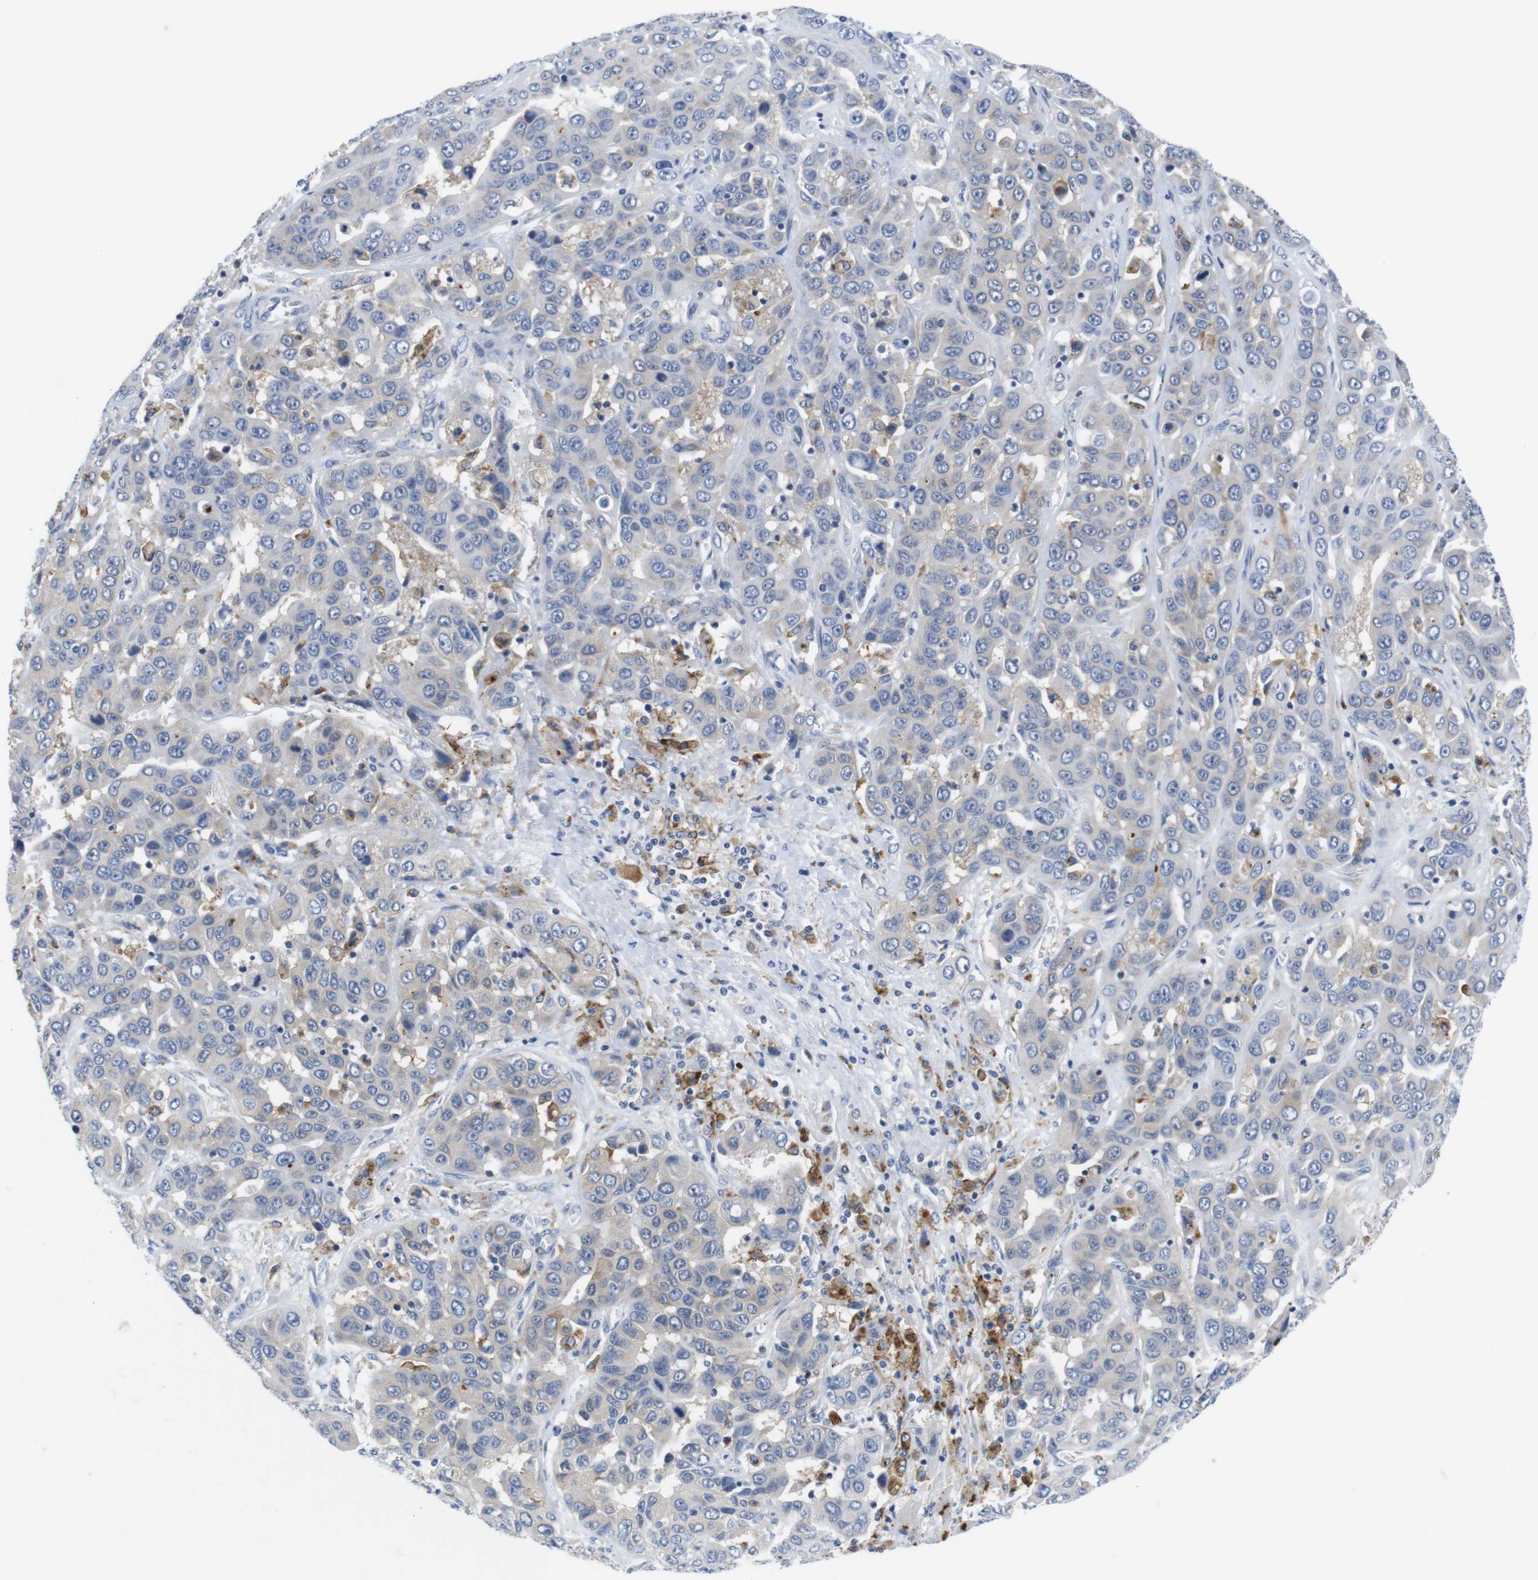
{"staining": {"intensity": "moderate", "quantity": "<25%", "location": "cytoplasmic/membranous"}, "tissue": "liver cancer", "cell_type": "Tumor cells", "image_type": "cancer", "snomed": [{"axis": "morphology", "description": "Cholangiocarcinoma"}, {"axis": "topography", "description": "Liver"}], "caption": "DAB (3,3'-diaminobenzidine) immunohistochemical staining of liver cancer displays moderate cytoplasmic/membranous protein expression in about <25% of tumor cells.", "gene": "CNGA2", "patient": {"sex": "female", "age": 52}}